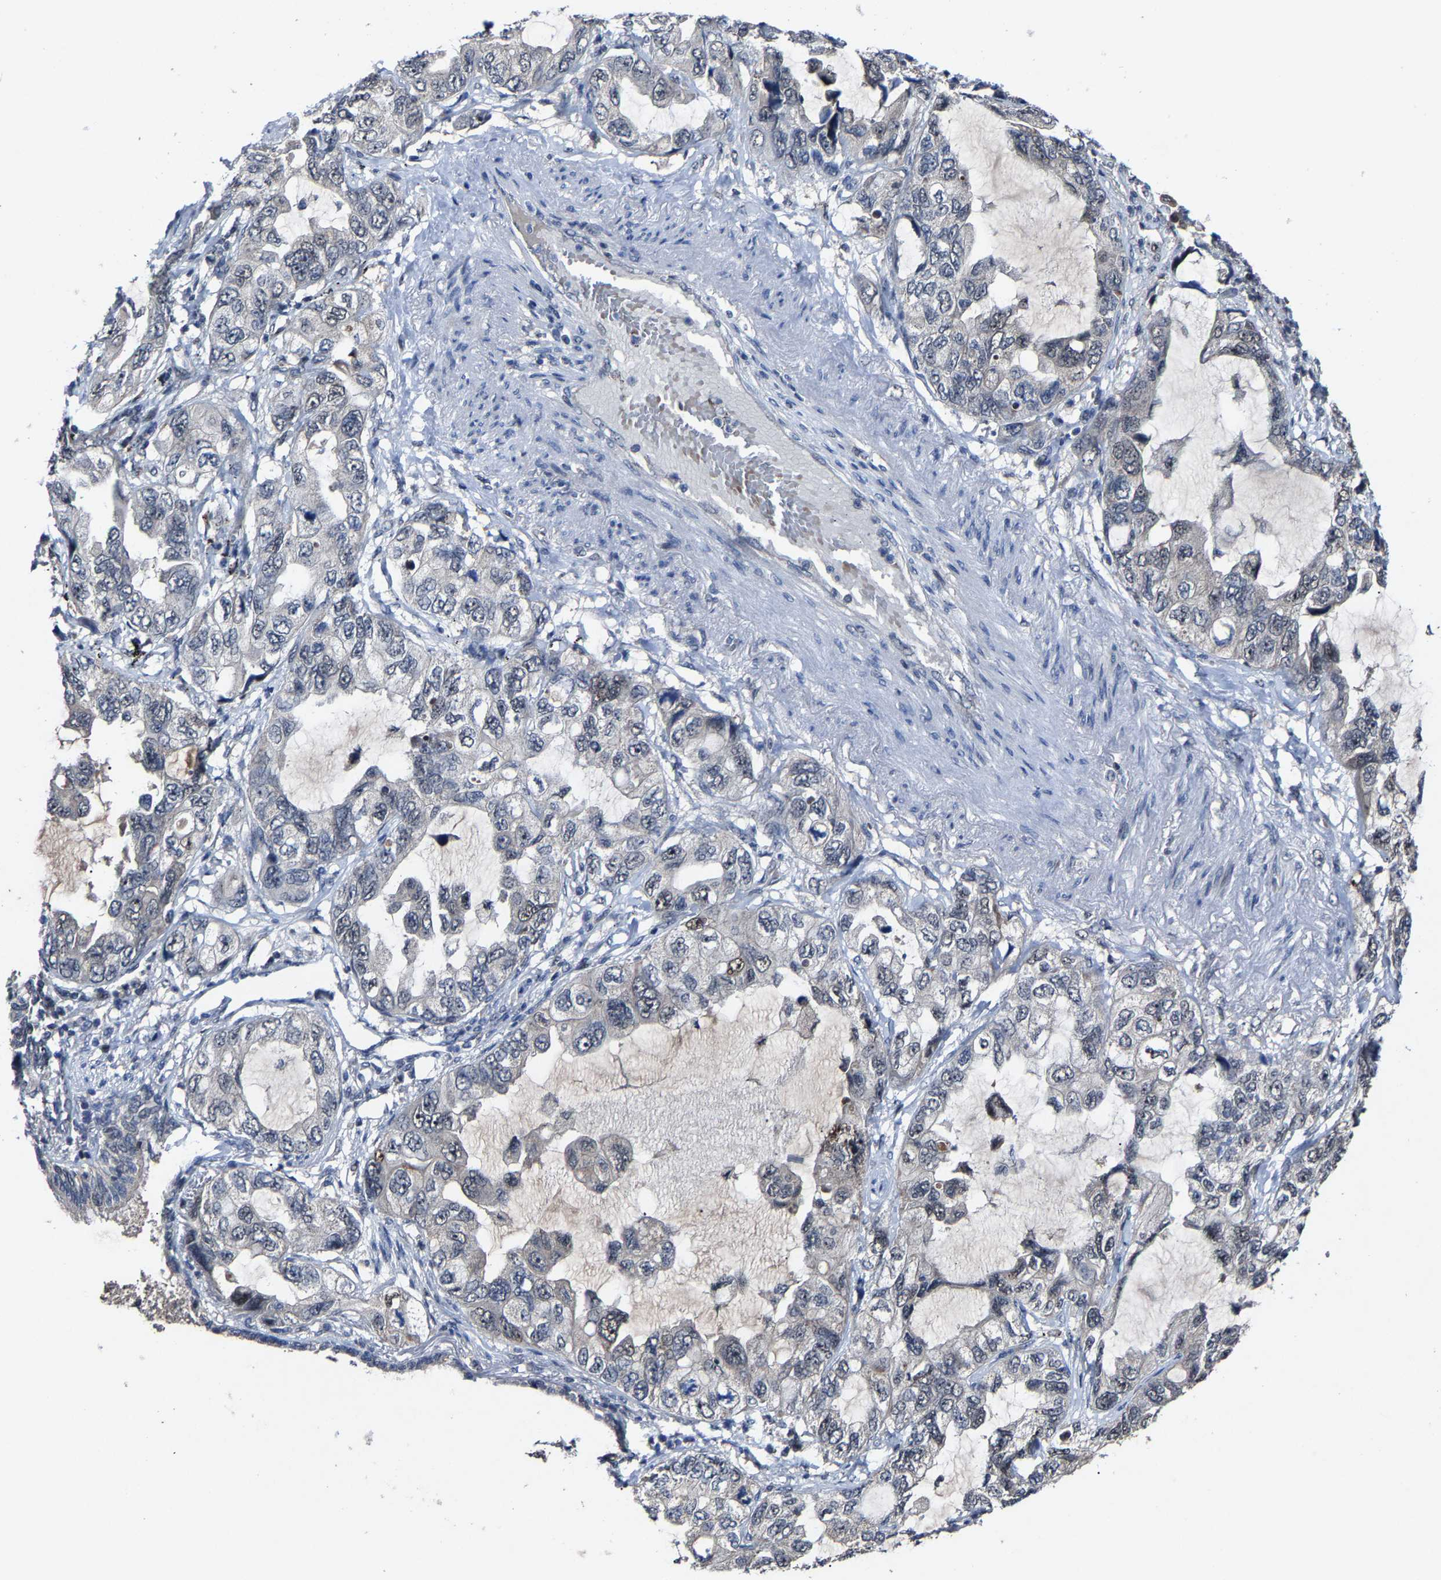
{"staining": {"intensity": "negative", "quantity": "none", "location": "none"}, "tissue": "lung cancer", "cell_type": "Tumor cells", "image_type": "cancer", "snomed": [{"axis": "morphology", "description": "Squamous cell carcinoma, NOS"}, {"axis": "topography", "description": "Lung"}], "caption": "The micrograph reveals no staining of tumor cells in lung squamous cell carcinoma. (Brightfield microscopy of DAB (3,3'-diaminobenzidine) IHC at high magnification).", "gene": "LSM8", "patient": {"sex": "female", "age": 73}}